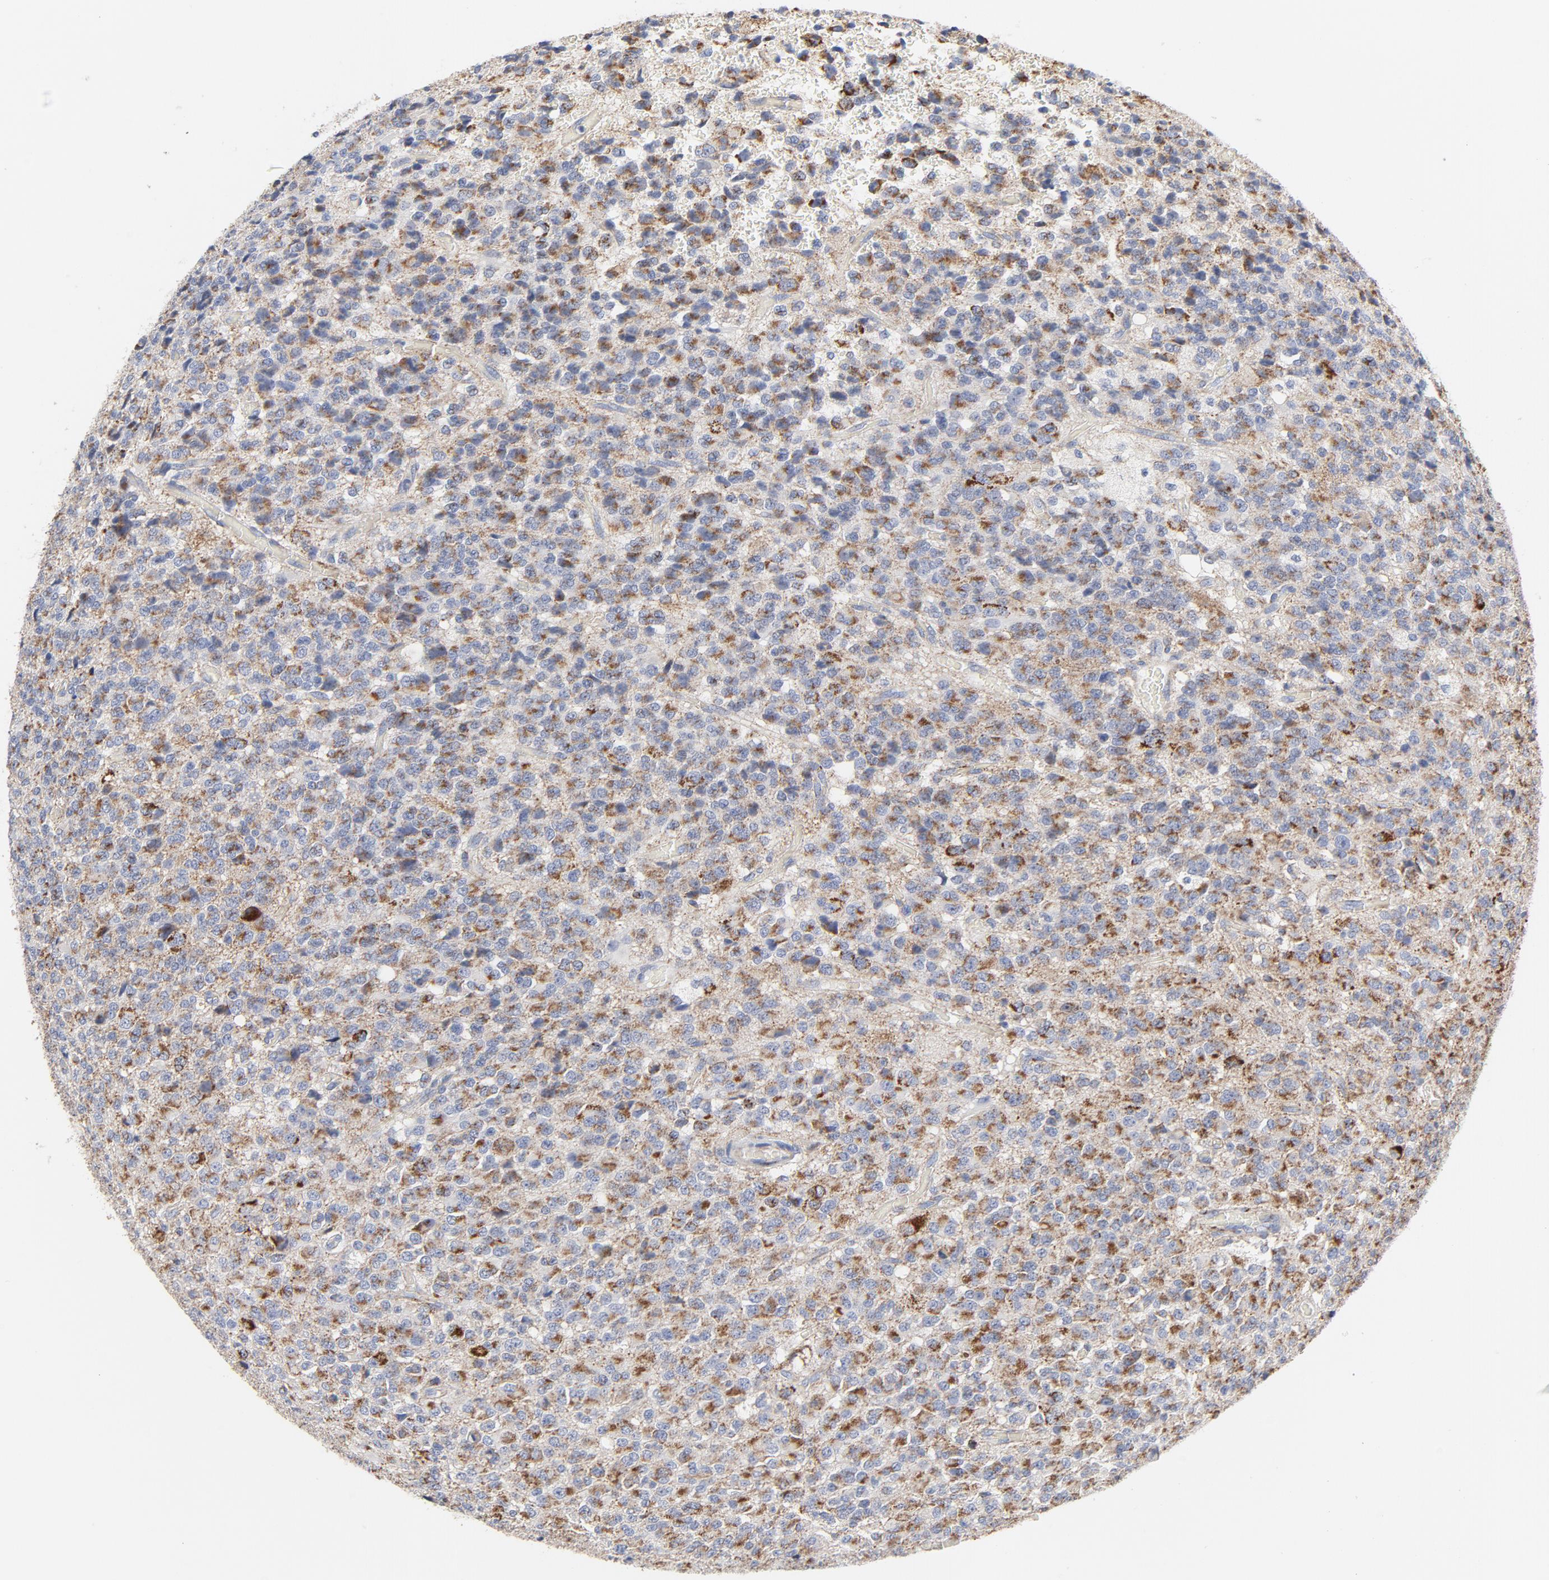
{"staining": {"intensity": "moderate", "quantity": ">75%", "location": "cytoplasmic/membranous"}, "tissue": "glioma", "cell_type": "Tumor cells", "image_type": "cancer", "snomed": [{"axis": "morphology", "description": "Glioma, malignant, High grade"}, {"axis": "topography", "description": "pancreas cauda"}], "caption": "Glioma stained with immunohistochemistry shows moderate cytoplasmic/membranous positivity in about >75% of tumor cells.", "gene": "CYCS", "patient": {"sex": "male", "age": 60}}